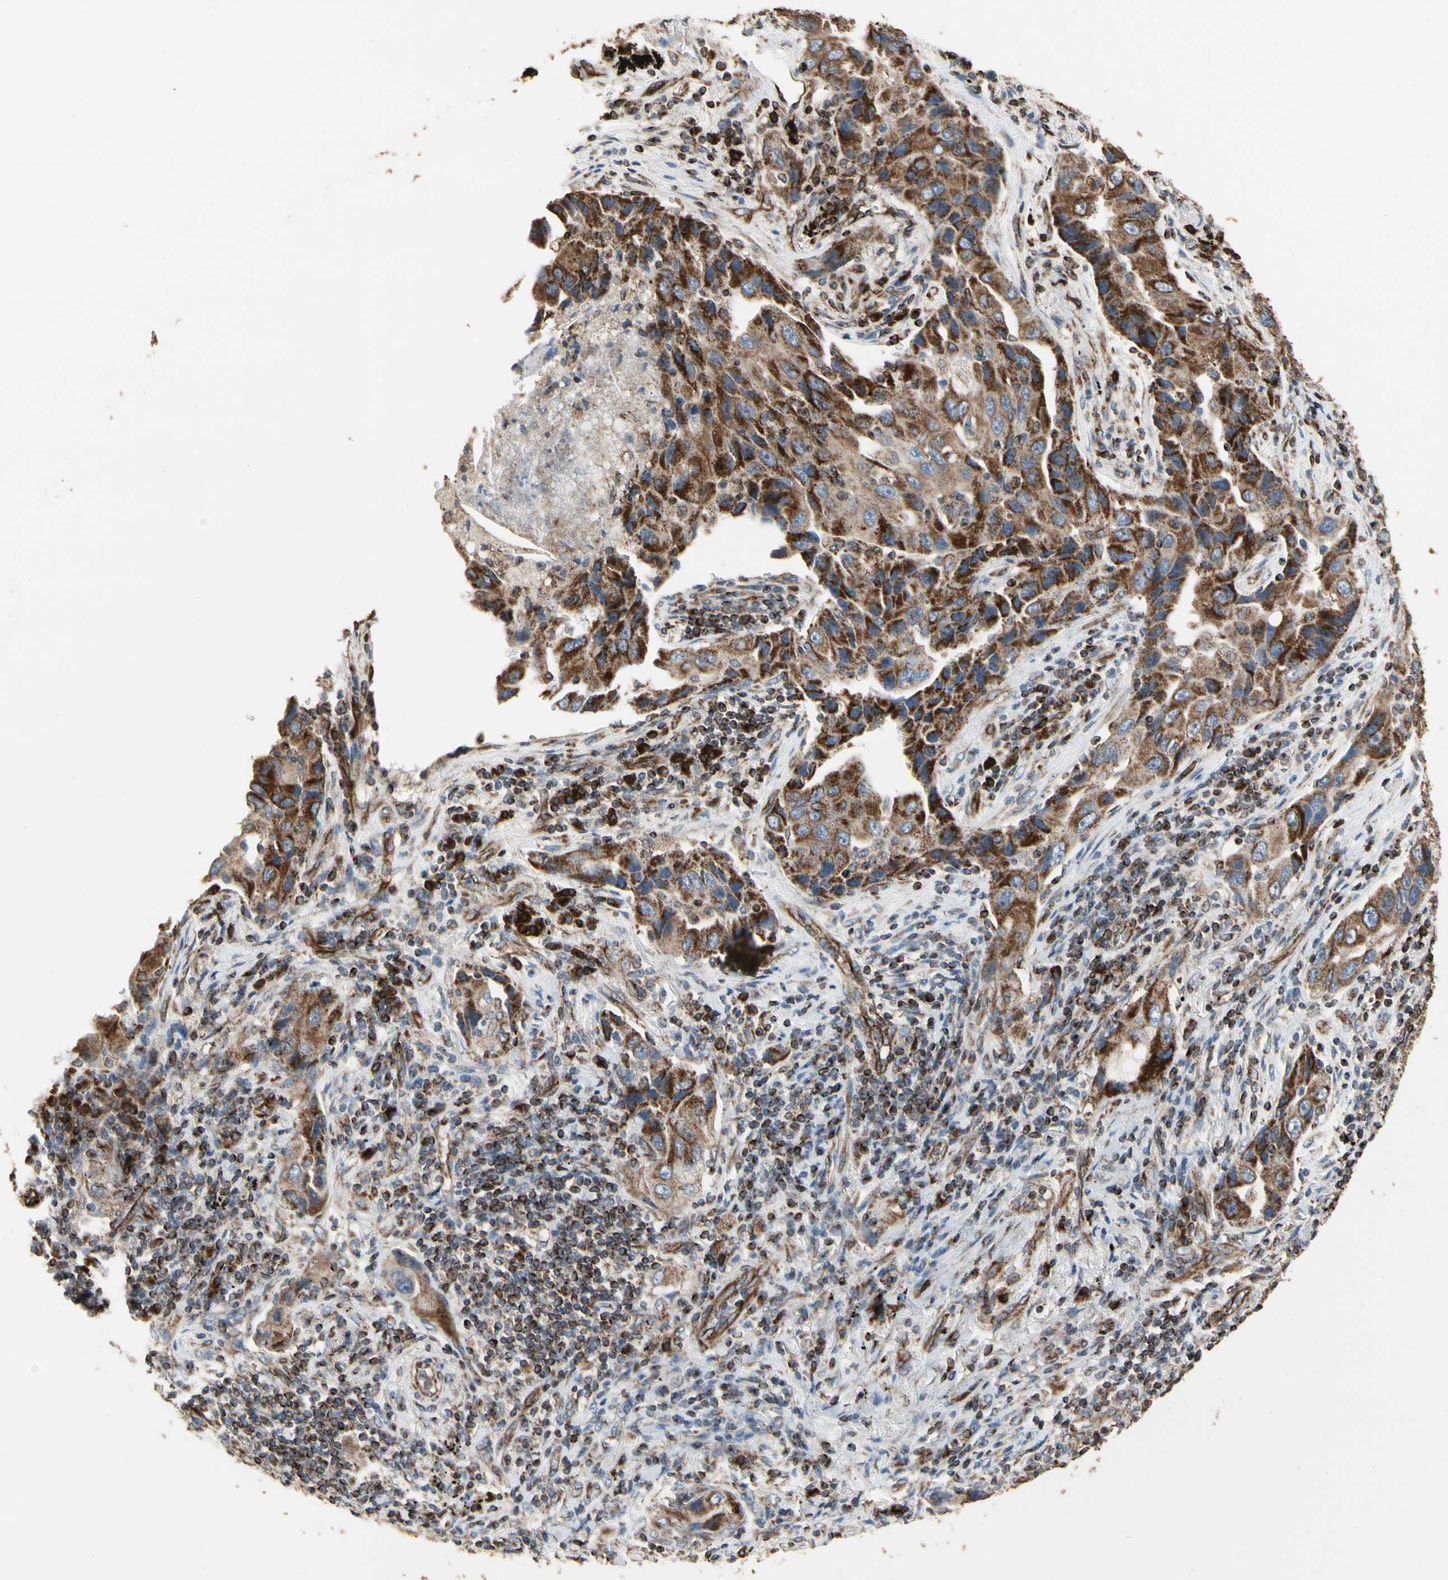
{"staining": {"intensity": "moderate", "quantity": "25%-75%", "location": "cytoplasmic/membranous"}, "tissue": "lung cancer", "cell_type": "Tumor cells", "image_type": "cancer", "snomed": [{"axis": "morphology", "description": "Adenocarcinoma, NOS"}, {"axis": "topography", "description": "Lung"}], "caption": "A photomicrograph showing moderate cytoplasmic/membranous staining in about 25%-75% of tumor cells in lung cancer, as visualized by brown immunohistochemical staining.", "gene": "TUBA1A", "patient": {"sex": "female", "age": 65}}